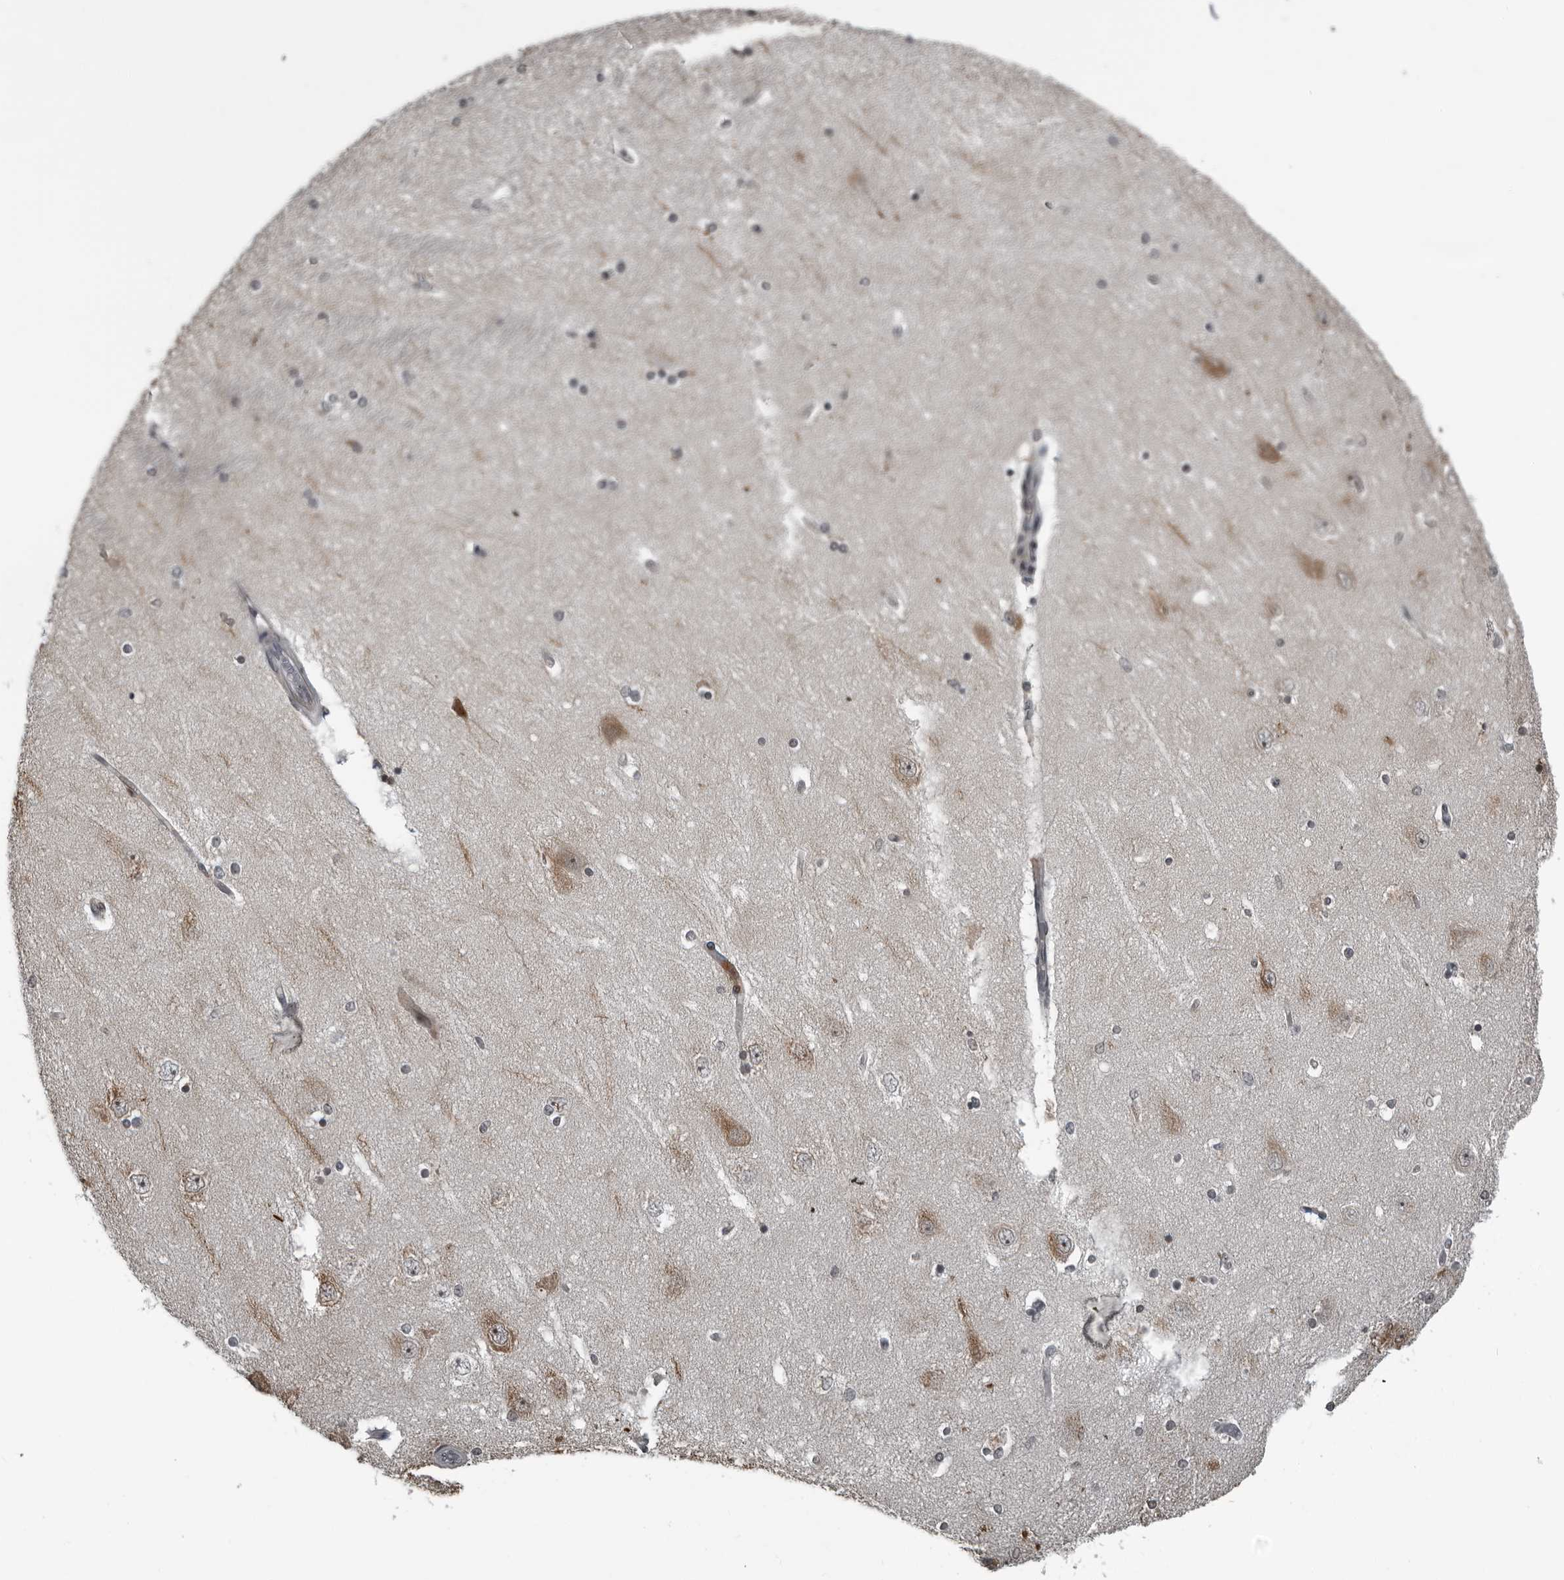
{"staining": {"intensity": "negative", "quantity": "none", "location": "none"}, "tissue": "hippocampus", "cell_type": "Glial cells", "image_type": "normal", "snomed": [{"axis": "morphology", "description": "Normal tissue, NOS"}, {"axis": "topography", "description": "Hippocampus"}], "caption": "An immunohistochemistry micrograph of normal hippocampus is shown. There is no staining in glial cells of hippocampus. (DAB (3,3'-diaminobenzidine) IHC, high magnification).", "gene": "RTCA", "patient": {"sex": "female", "age": 54}}